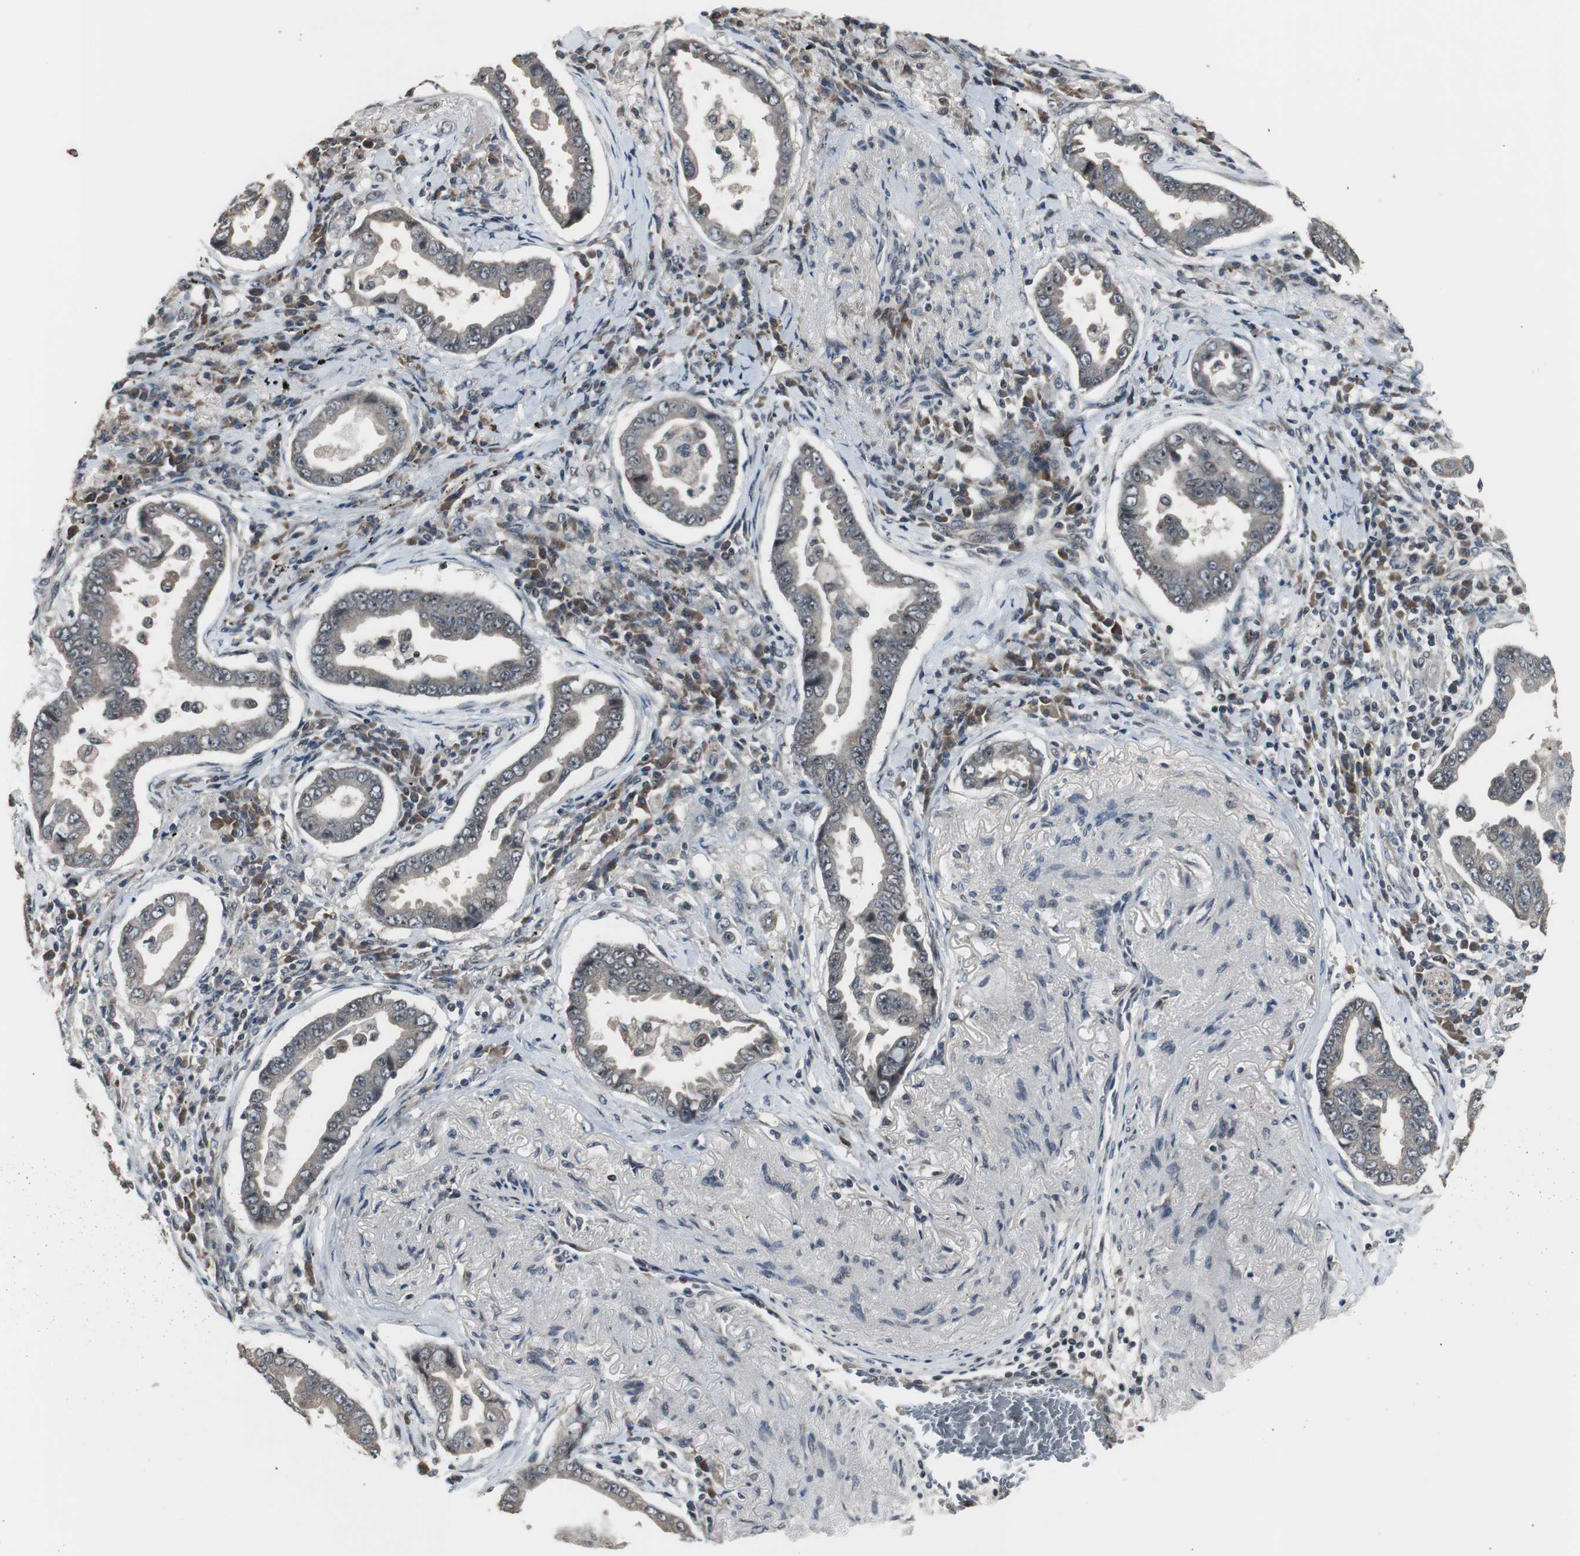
{"staining": {"intensity": "weak", "quantity": ">75%", "location": "cytoplasmic/membranous"}, "tissue": "lung cancer", "cell_type": "Tumor cells", "image_type": "cancer", "snomed": [{"axis": "morphology", "description": "Normal tissue, NOS"}, {"axis": "morphology", "description": "Inflammation, NOS"}, {"axis": "morphology", "description": "Adenocarcinoma, NOS"}, {"axis": "topography", "description": "Lung"}], "caption": "Immunohistochemical staining of human lung cancer (adenocarcinoma) shows low levels of weak cytoplasmic/membranous staining in approximately >75% of tumor cells.", "gene": "ZMPSTE24", "patient": {"sex": "female", "age": 64}}